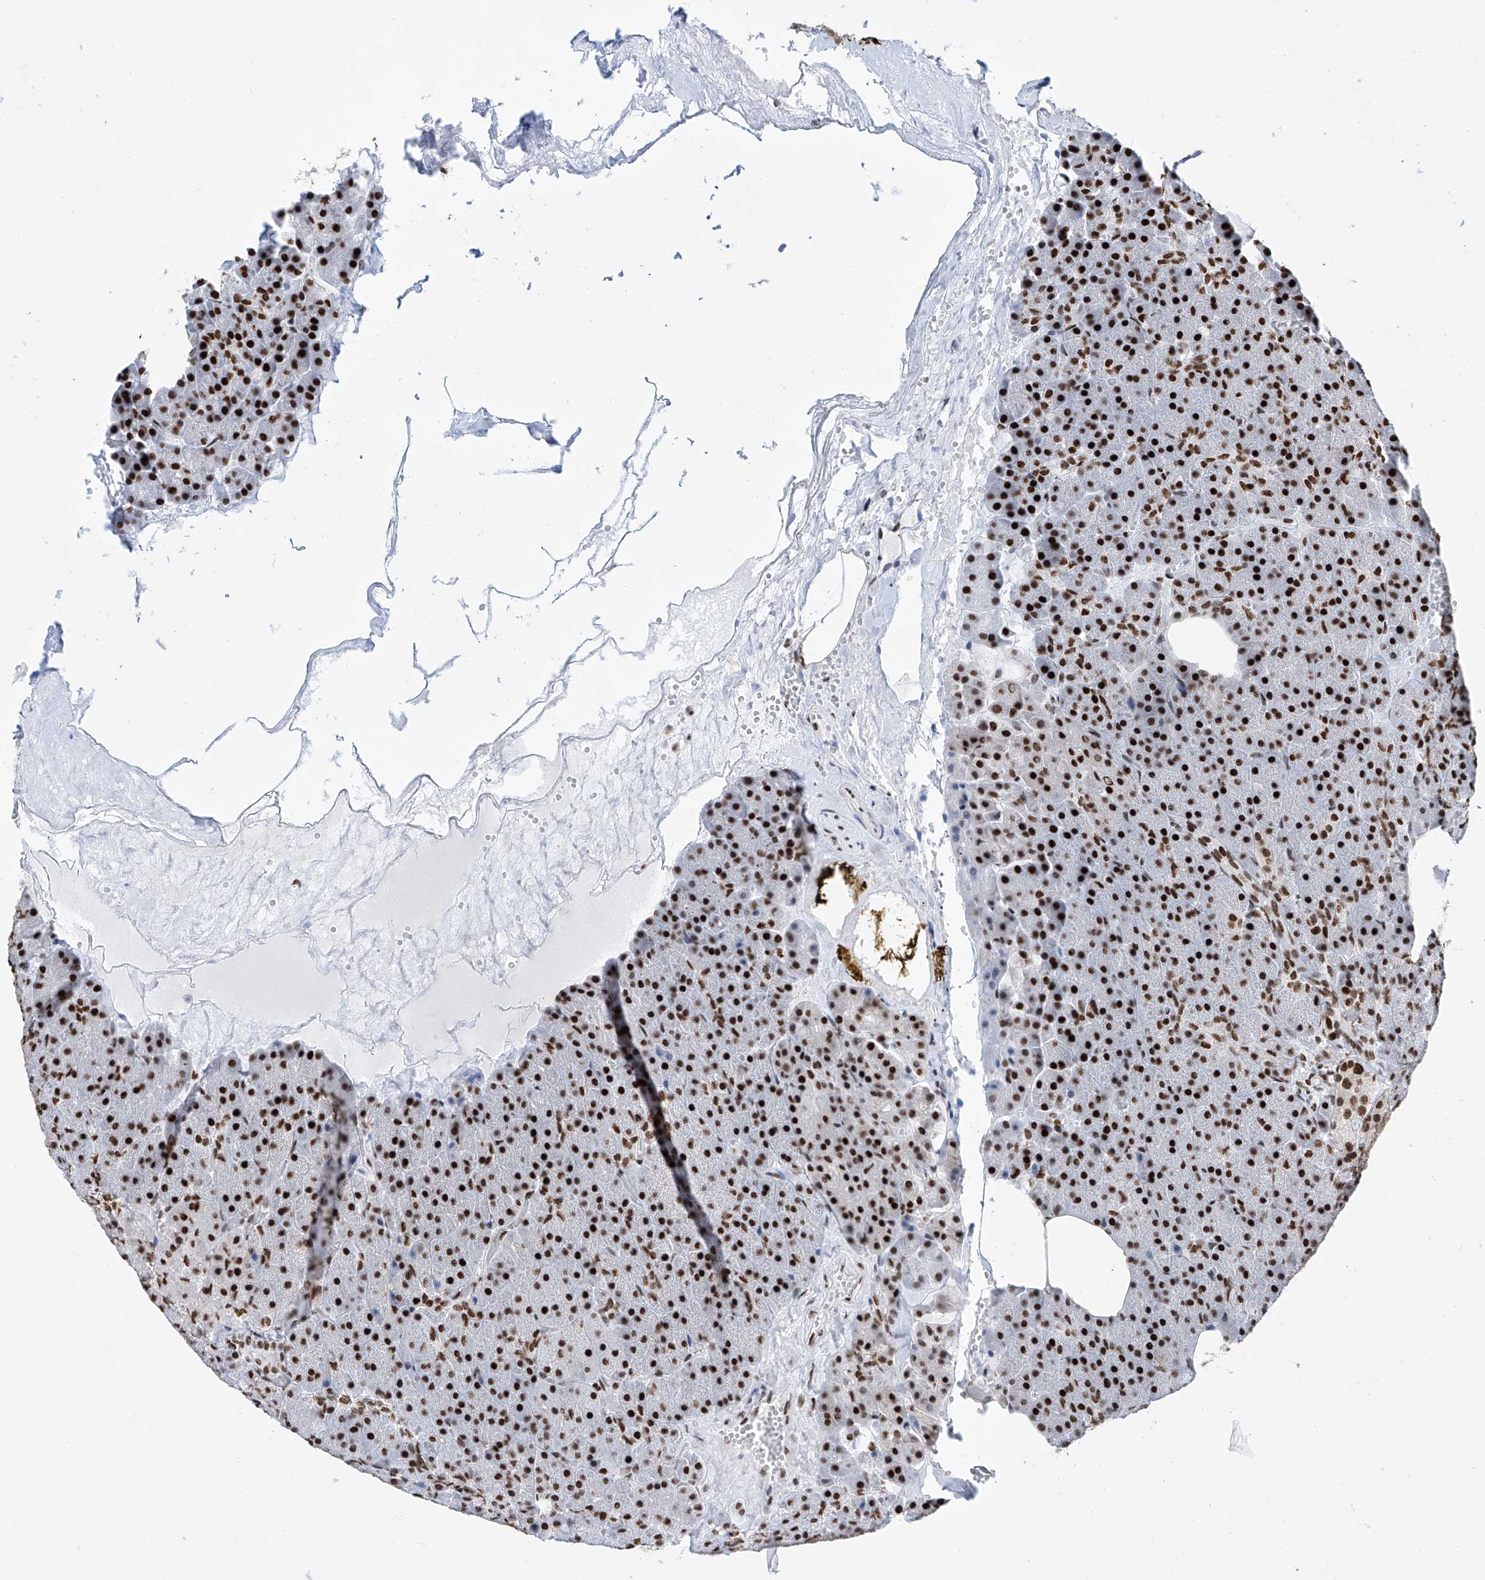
{"staining": {"intensity": "strong", "quantity": ">75%", "location": "nuclear"}, "tissue": "pancreas", "cell_type": "Exocrine glandular cells", "image_type": "normal", "snomed": [{"axis": "morphology", "description": "Normal tissue, NOS"}, {"axis": "morphology", "description": "Carcinoid, malignant, NOS"}, {"axis": "topography", "description": "Pancreas"}], "caption": "Immunohistochemistry histopathology image of unremarkable pancreas: human pancreas stained using IHC demonstrates high levels of strong protein expression localized specifically in the nuclear of exocrine glandular cells, appearing as a nuclear brown color.", "gene": "SRSF6", "patient": {"sex": "female", "age": 35}}